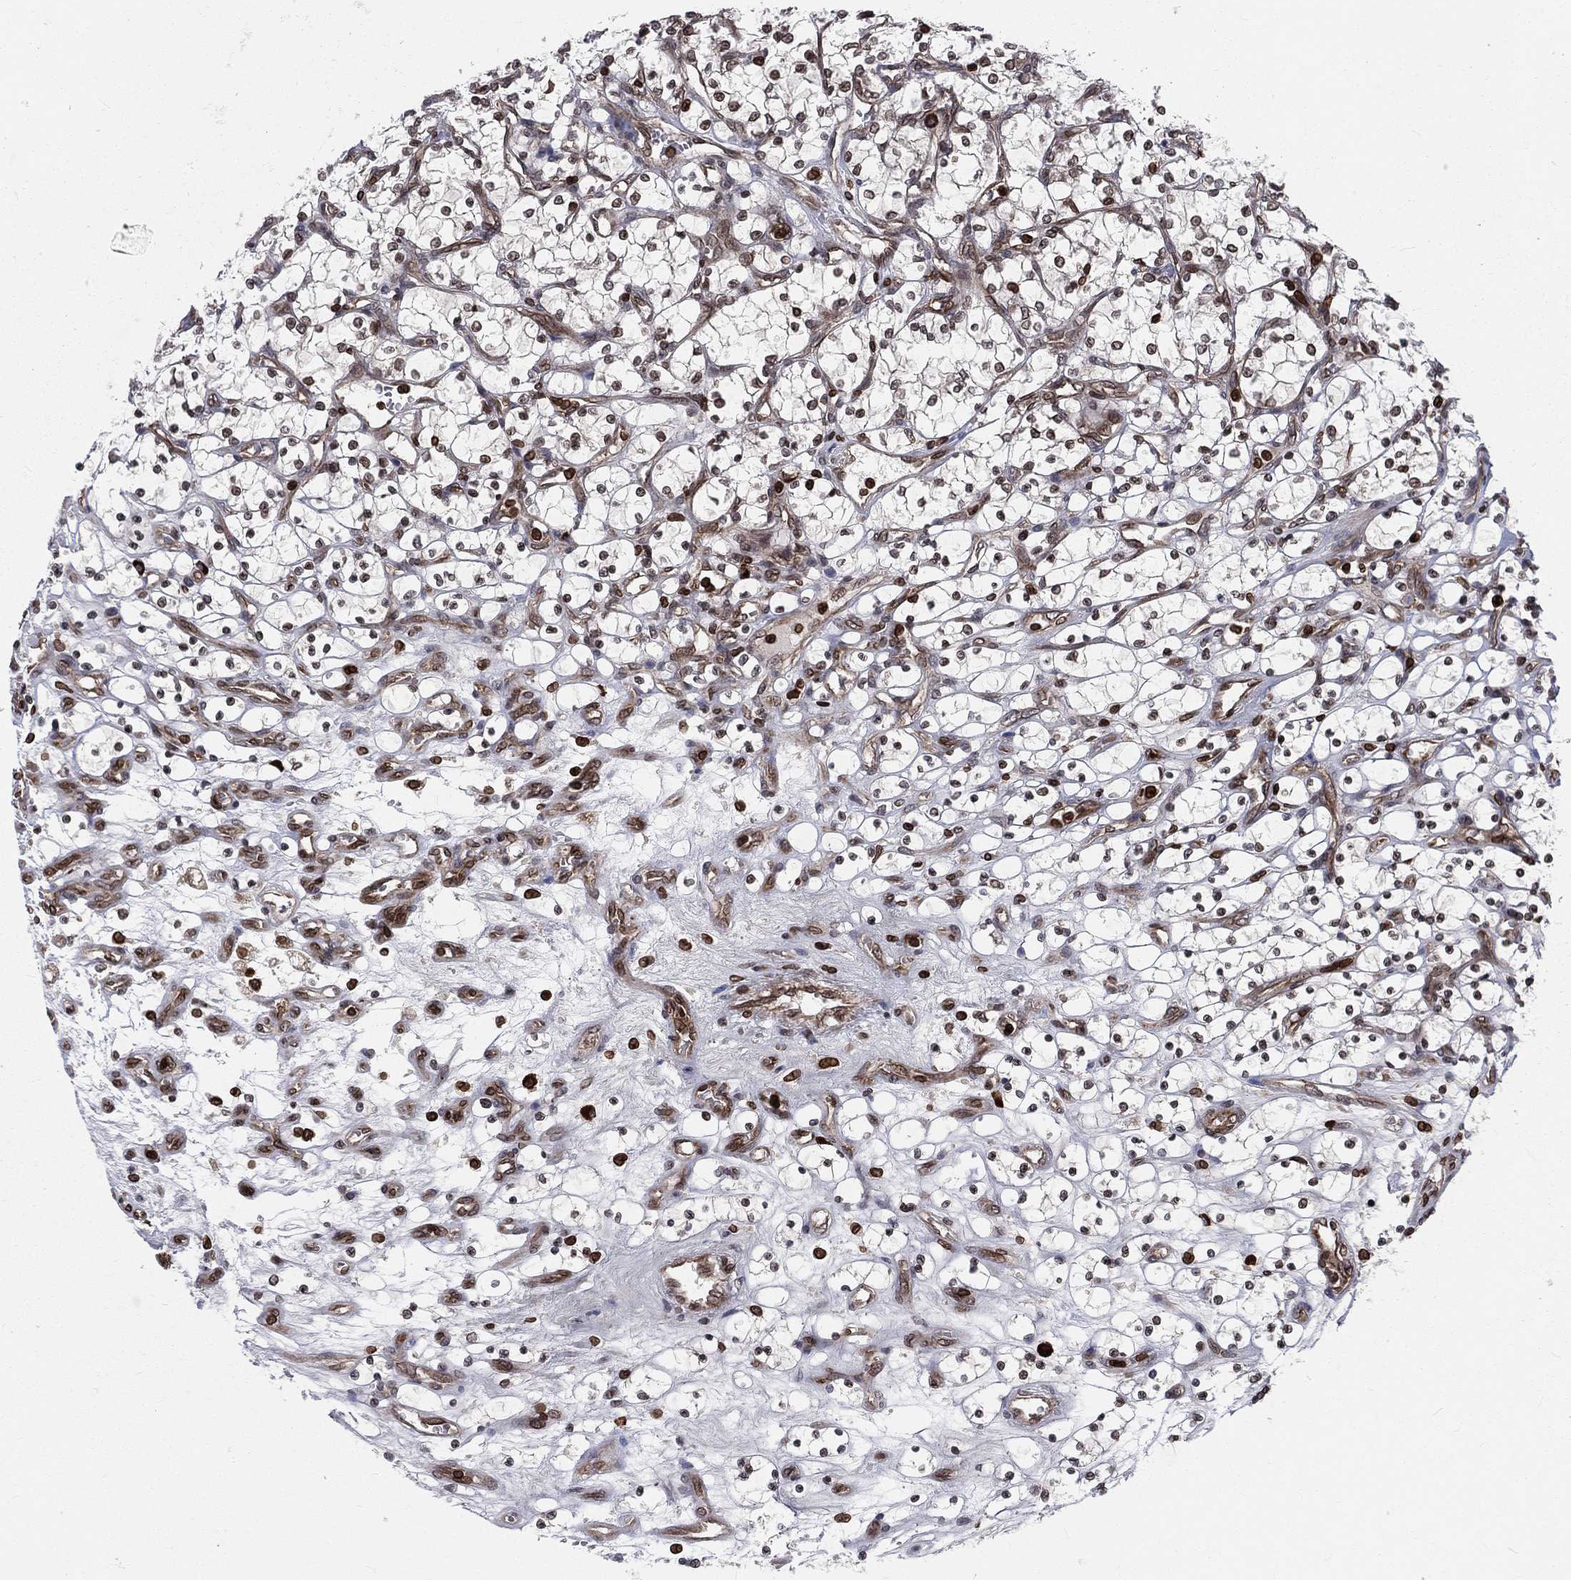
{"staining": {"intensity": "moderate", "quantity": "<25%", "location": "nuclear"}, "tissue": "renal cancer", "cell_type": "Tumor cells", "image_type": "cancer", "snomed": [{"axis": "morphology", "description": "Adenocarcinoma, NOS"}, {"axis": "topography", "description": "Kidney"}], "caption": "Renal adenocarcinoma stained for a protein (brown) shows moderate nuclear positive expression in about <25% of tumor cells.", "gene": "LBR", "patient": {"sex": "female", "age": 69}}